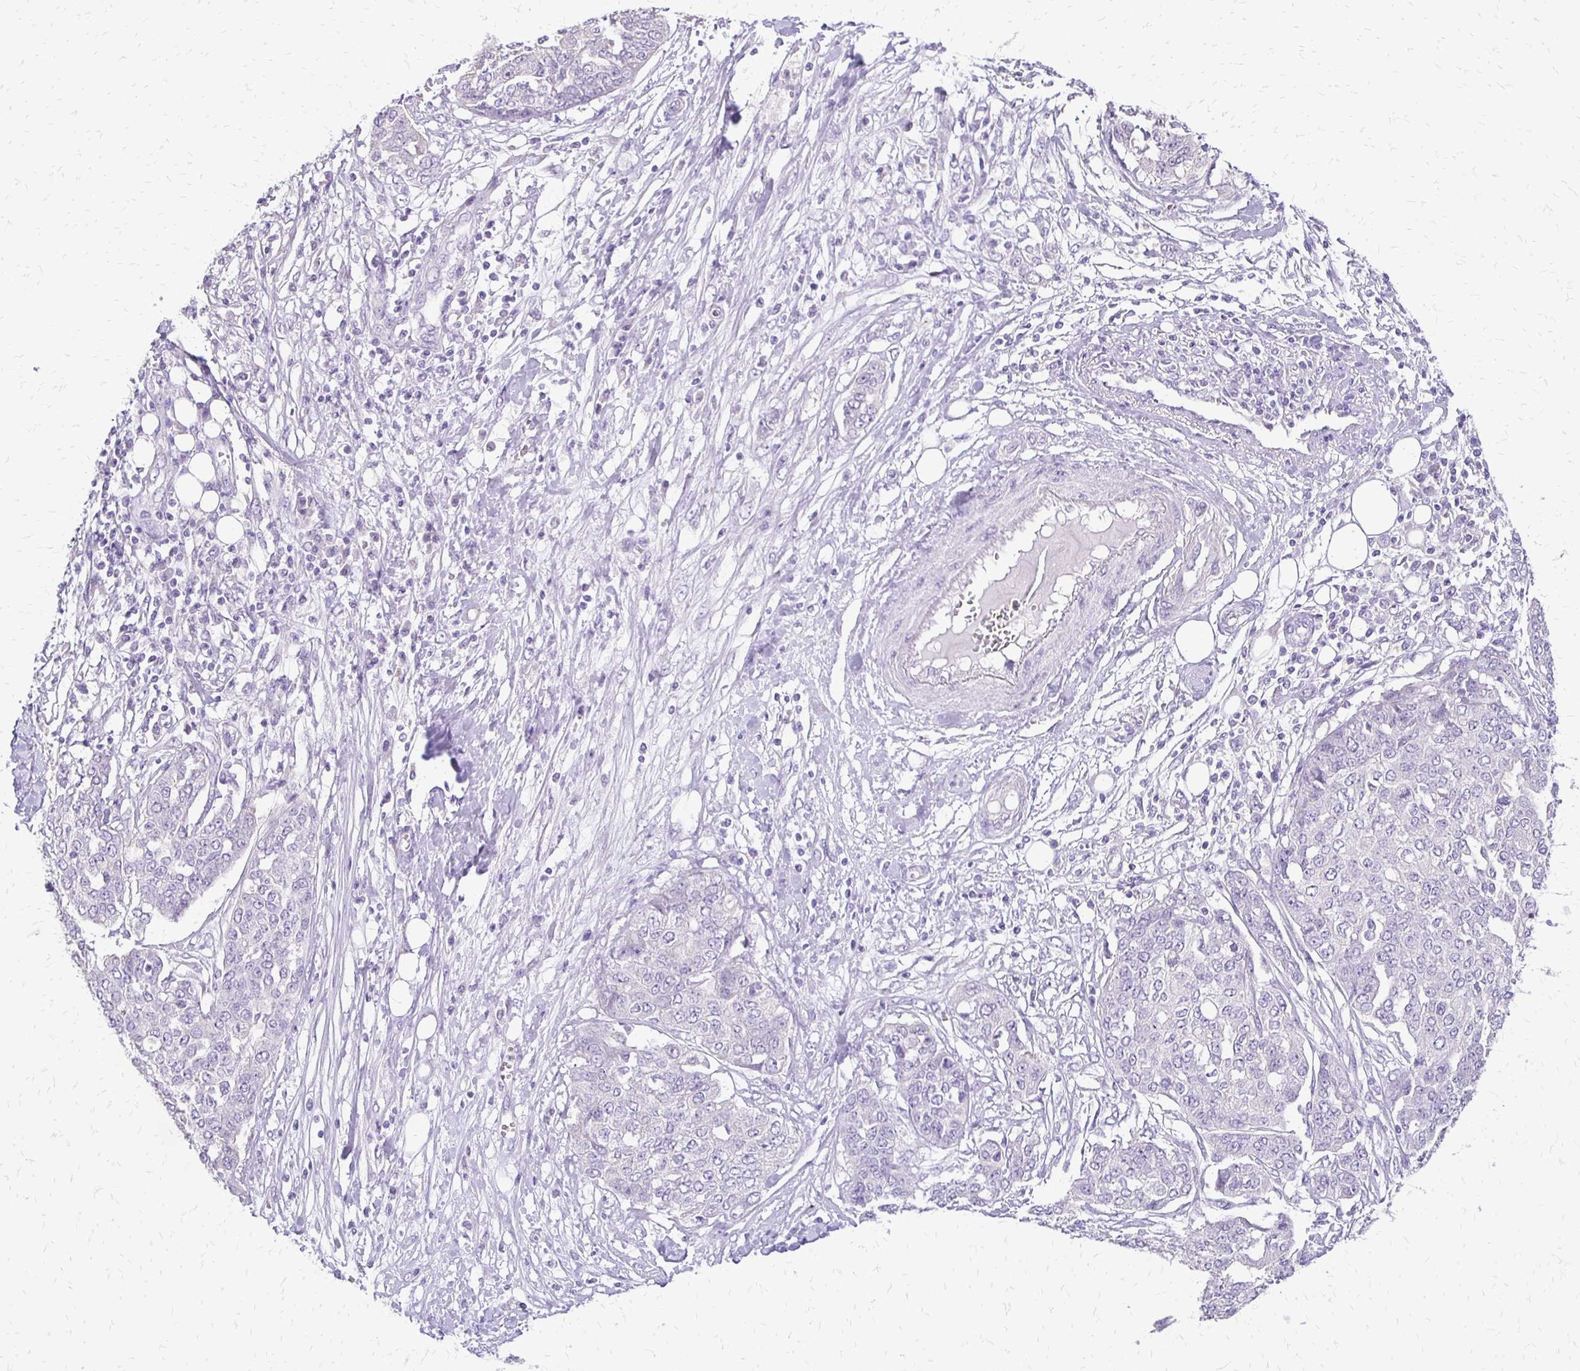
{"staining": {"intensity": "negative", "quantity": "none", "location": "none"}, "tissue": "ovarian cancer", "cell_type": "Tumor cells", "image_type": "cancer", "snomed": [{"axis": "morphology", "description": "Cystadenocarcinoma, serous, NOS"}, {"axis": "topography", "description": "Soft tissue"}, {"axis": "topography", "description": "Ovary"}], "caption": "Tumor cells show no significant staining in serous cystadenocarcinoma (ovarian).", "gene": "ALPG", "patient": {"sex": "female", "age": 57}}